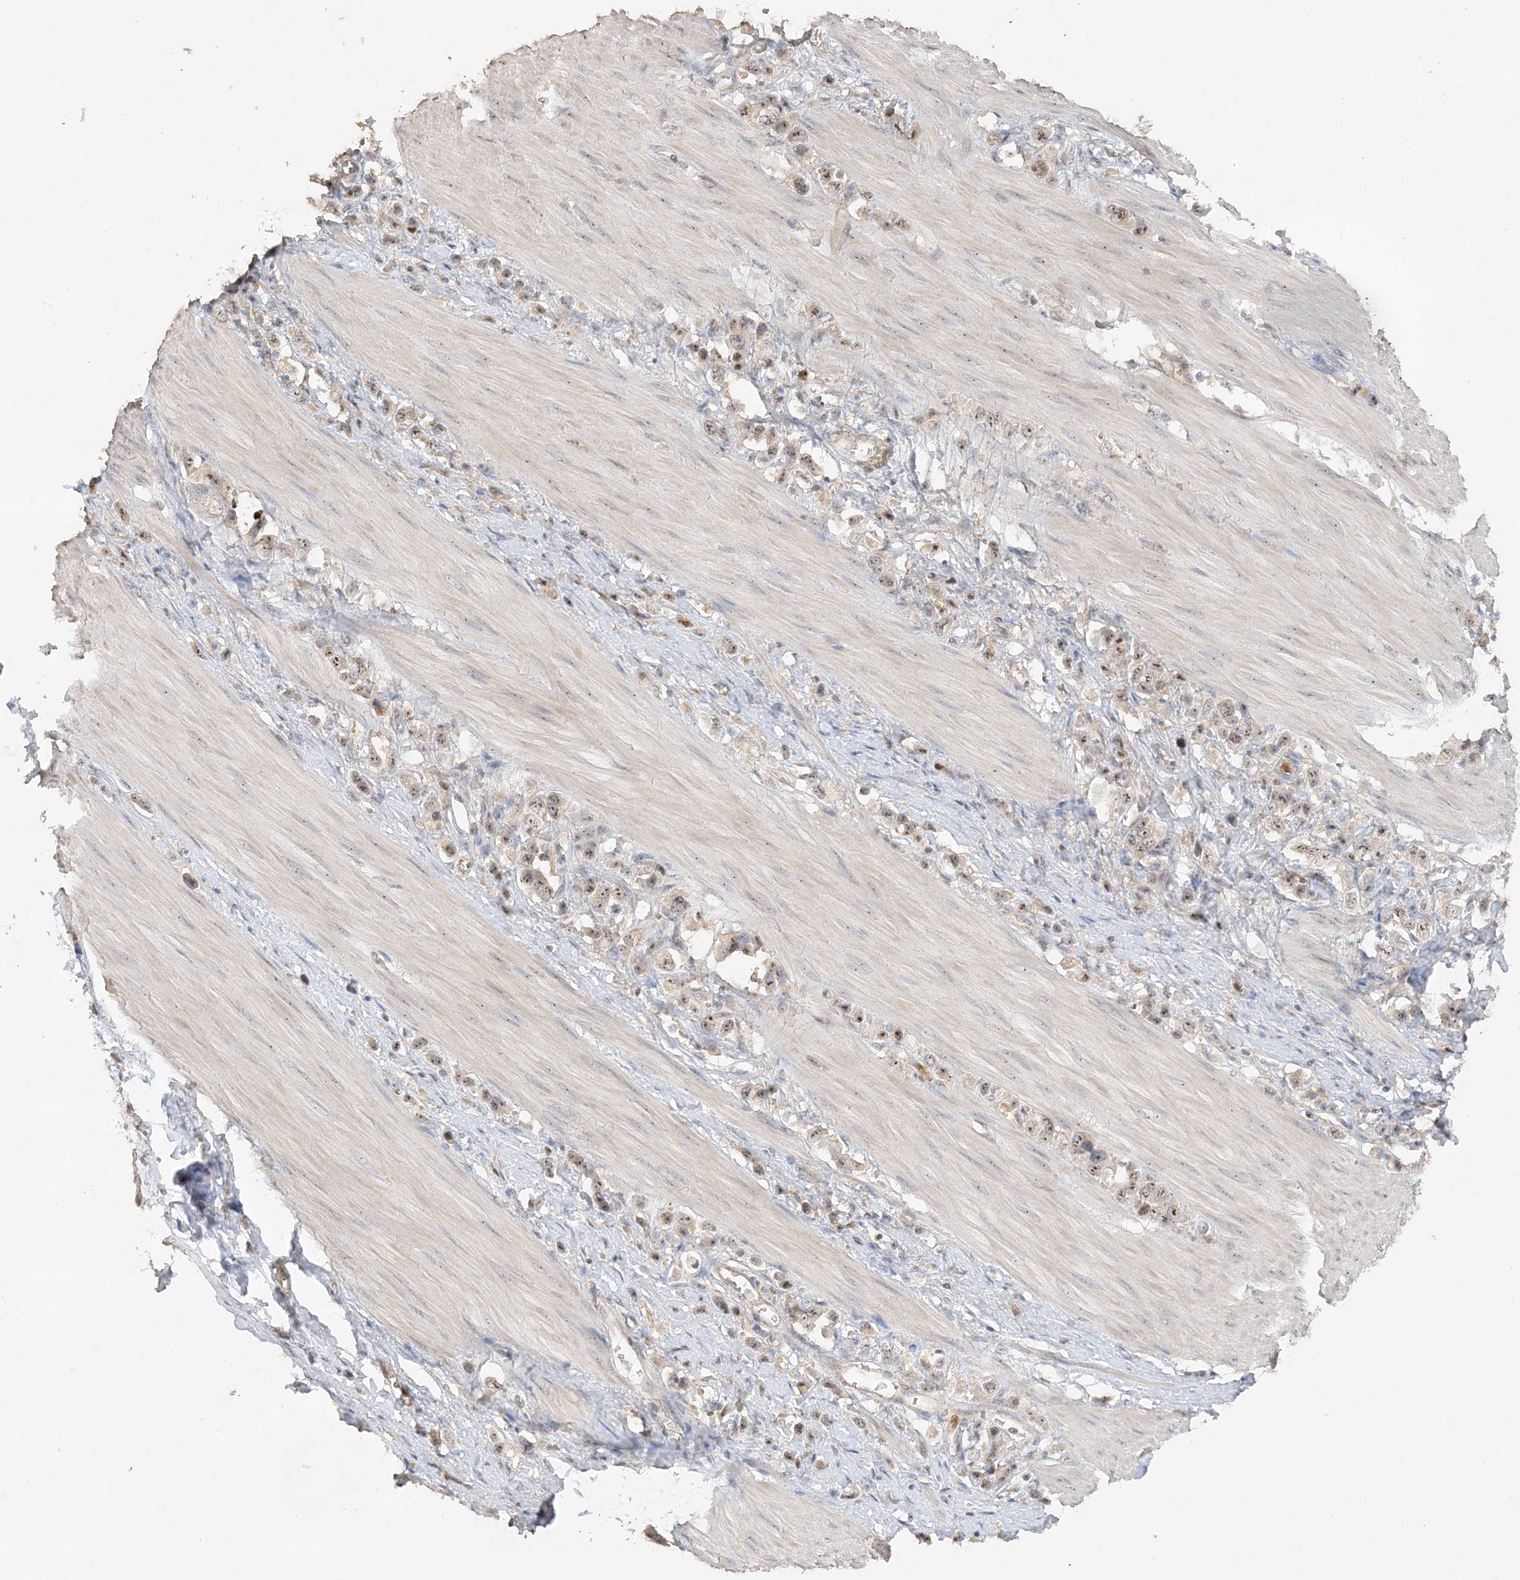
{"staining": {"intensity": "moderate", "quantity": ">75%", "location": "nuclear"}, "tissue": "stomach cancer", "cell_type": "Tumor cells", "image_type": "cancer", "snomed": [{"axis": "morphology", "description": "Adenocarcinoma, NOS"}, {"axis": "topography", "description": "Stomach"}], "caption": "The immunohistochemical stain highlights moderate nuclear staining in tumor cells of adenocarcinoma (stomach) tissue.", "gene": "DDX18", "patient": {"sex": "female", "age": 65}}